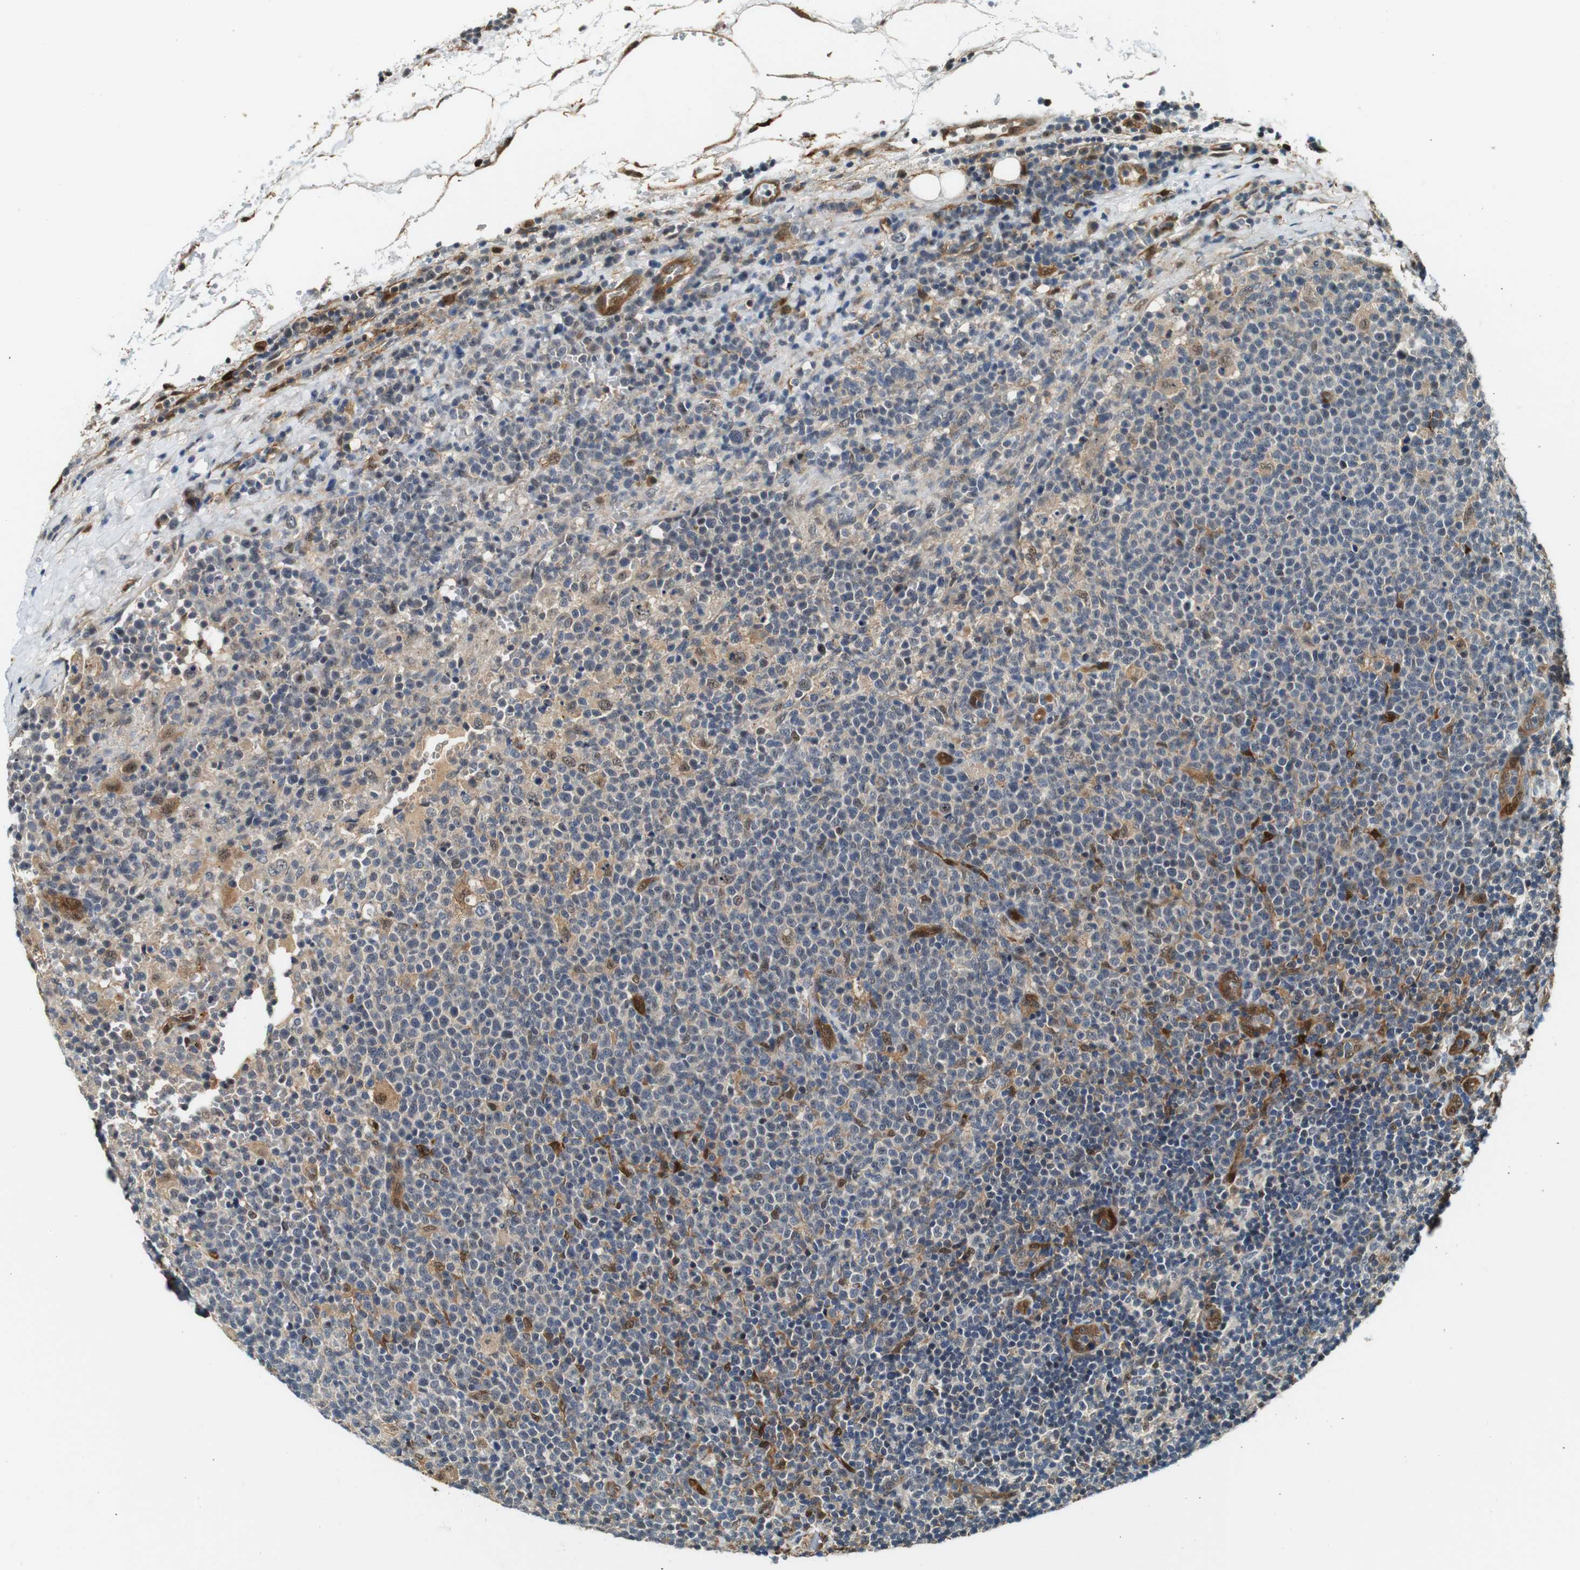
{"staining": {"intensity": "weak", "quantity": "25%-75%", "location": "cytoplasmic/membranous,nuclear"}, "tissue": "lymphoma", "cell_type": "Tumor cells", "image_type": "cancer", "snomed": [{"axis": "morphology", "description": "Malignant lymphoma, non-Hodgkin's type, High grade"}, {"axis": "topography", "description": "Lymph node"}], "caption": "Human lymphoma stained with a brown dye reveals weak cytoplasmic/membranous and nuclear positive positivity in about 25%-75% of tumor cells.", "gene": "LXN", "patient": {"sex": "male", "age": 61}}